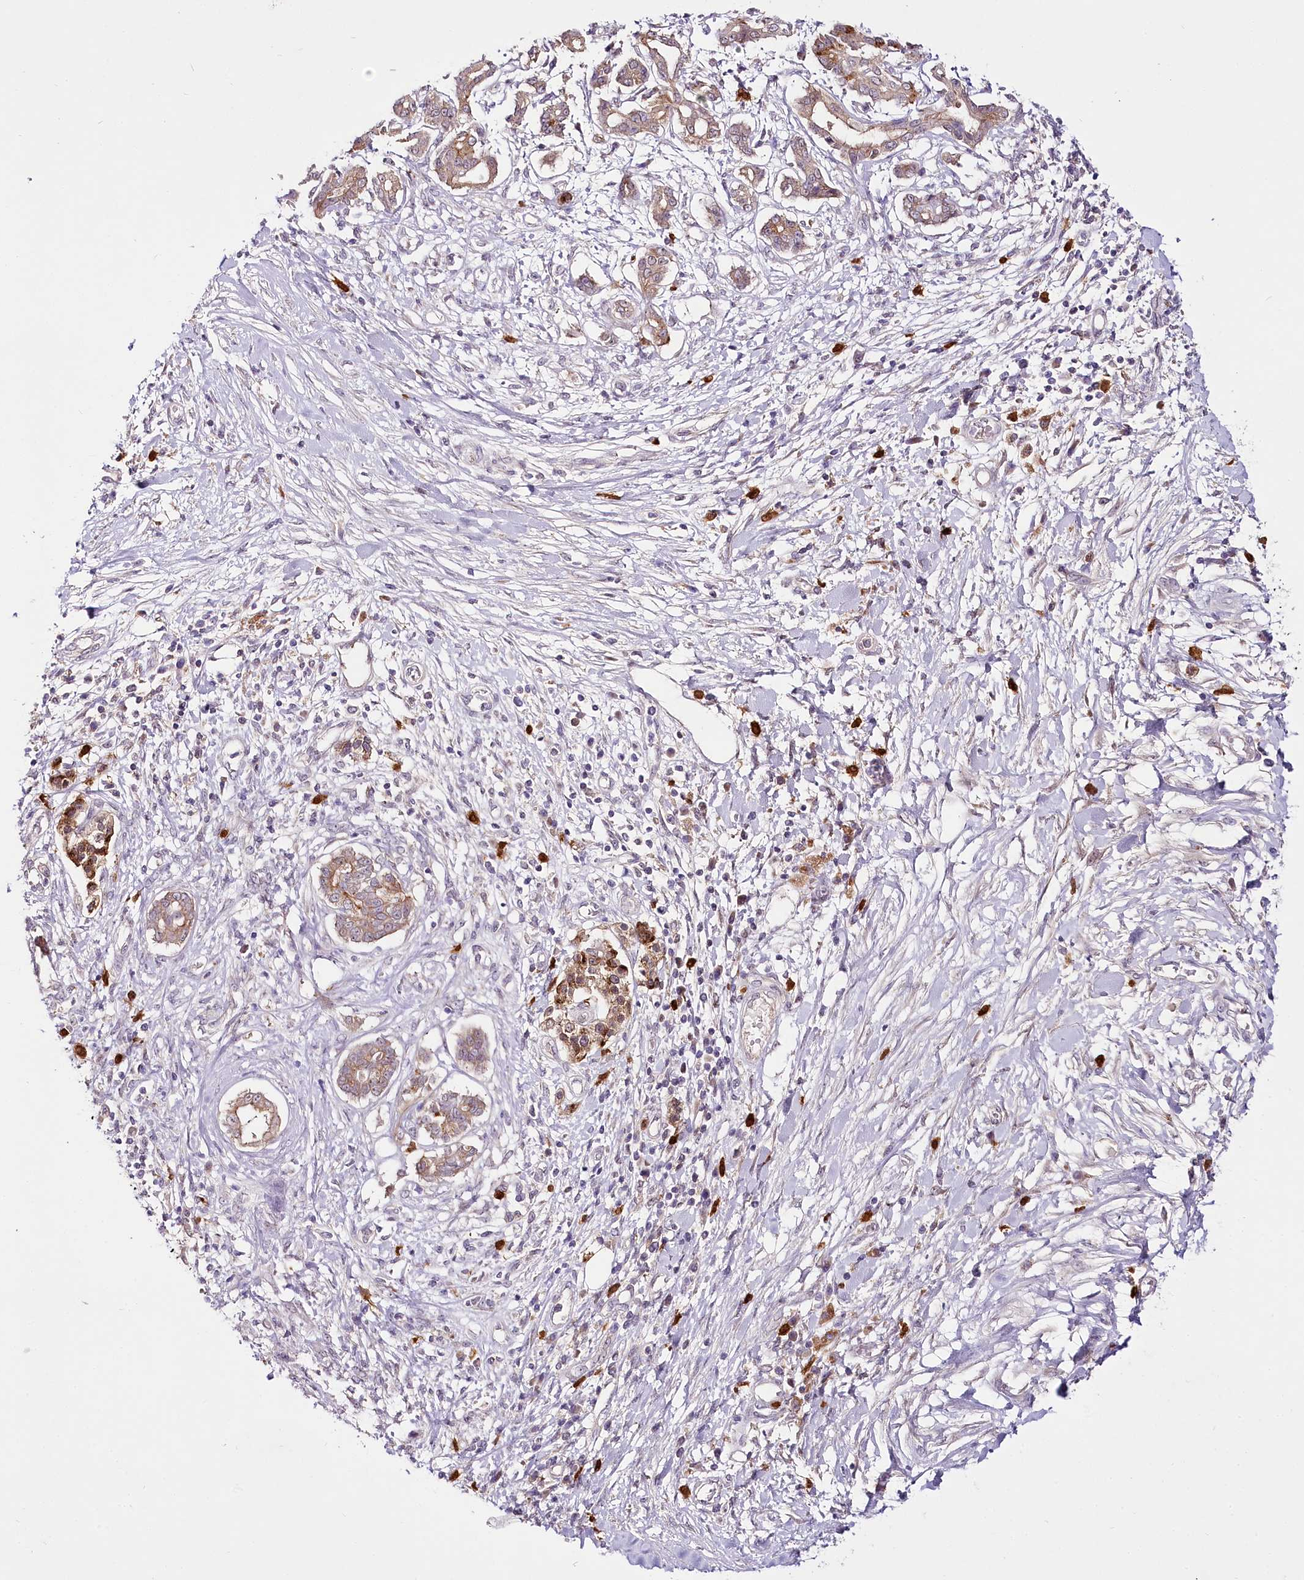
{"staining": {"intensity": "moderate", "quantity": ">75%", "location": "cytoplasmic/membranous"}, "tissue": "pancreatic cancer", "cell_type": "Tumor cells", "image_type": "cancer", "snomed": [{"axis": "morphology", "description": "Adenocarcinoma, NOS"}, {"axis": "topography", "description": "Pancreas"}], "caption": "A brown stain labels moderate cytoplasmic/membranous positivity of a protein in pancreatic cancer tumor cells. (DAB IHC, brown staining for protein, blue staining for nuclei).", "gene": "VWA5A", "patient": {"sex": "female", "age": 56}}